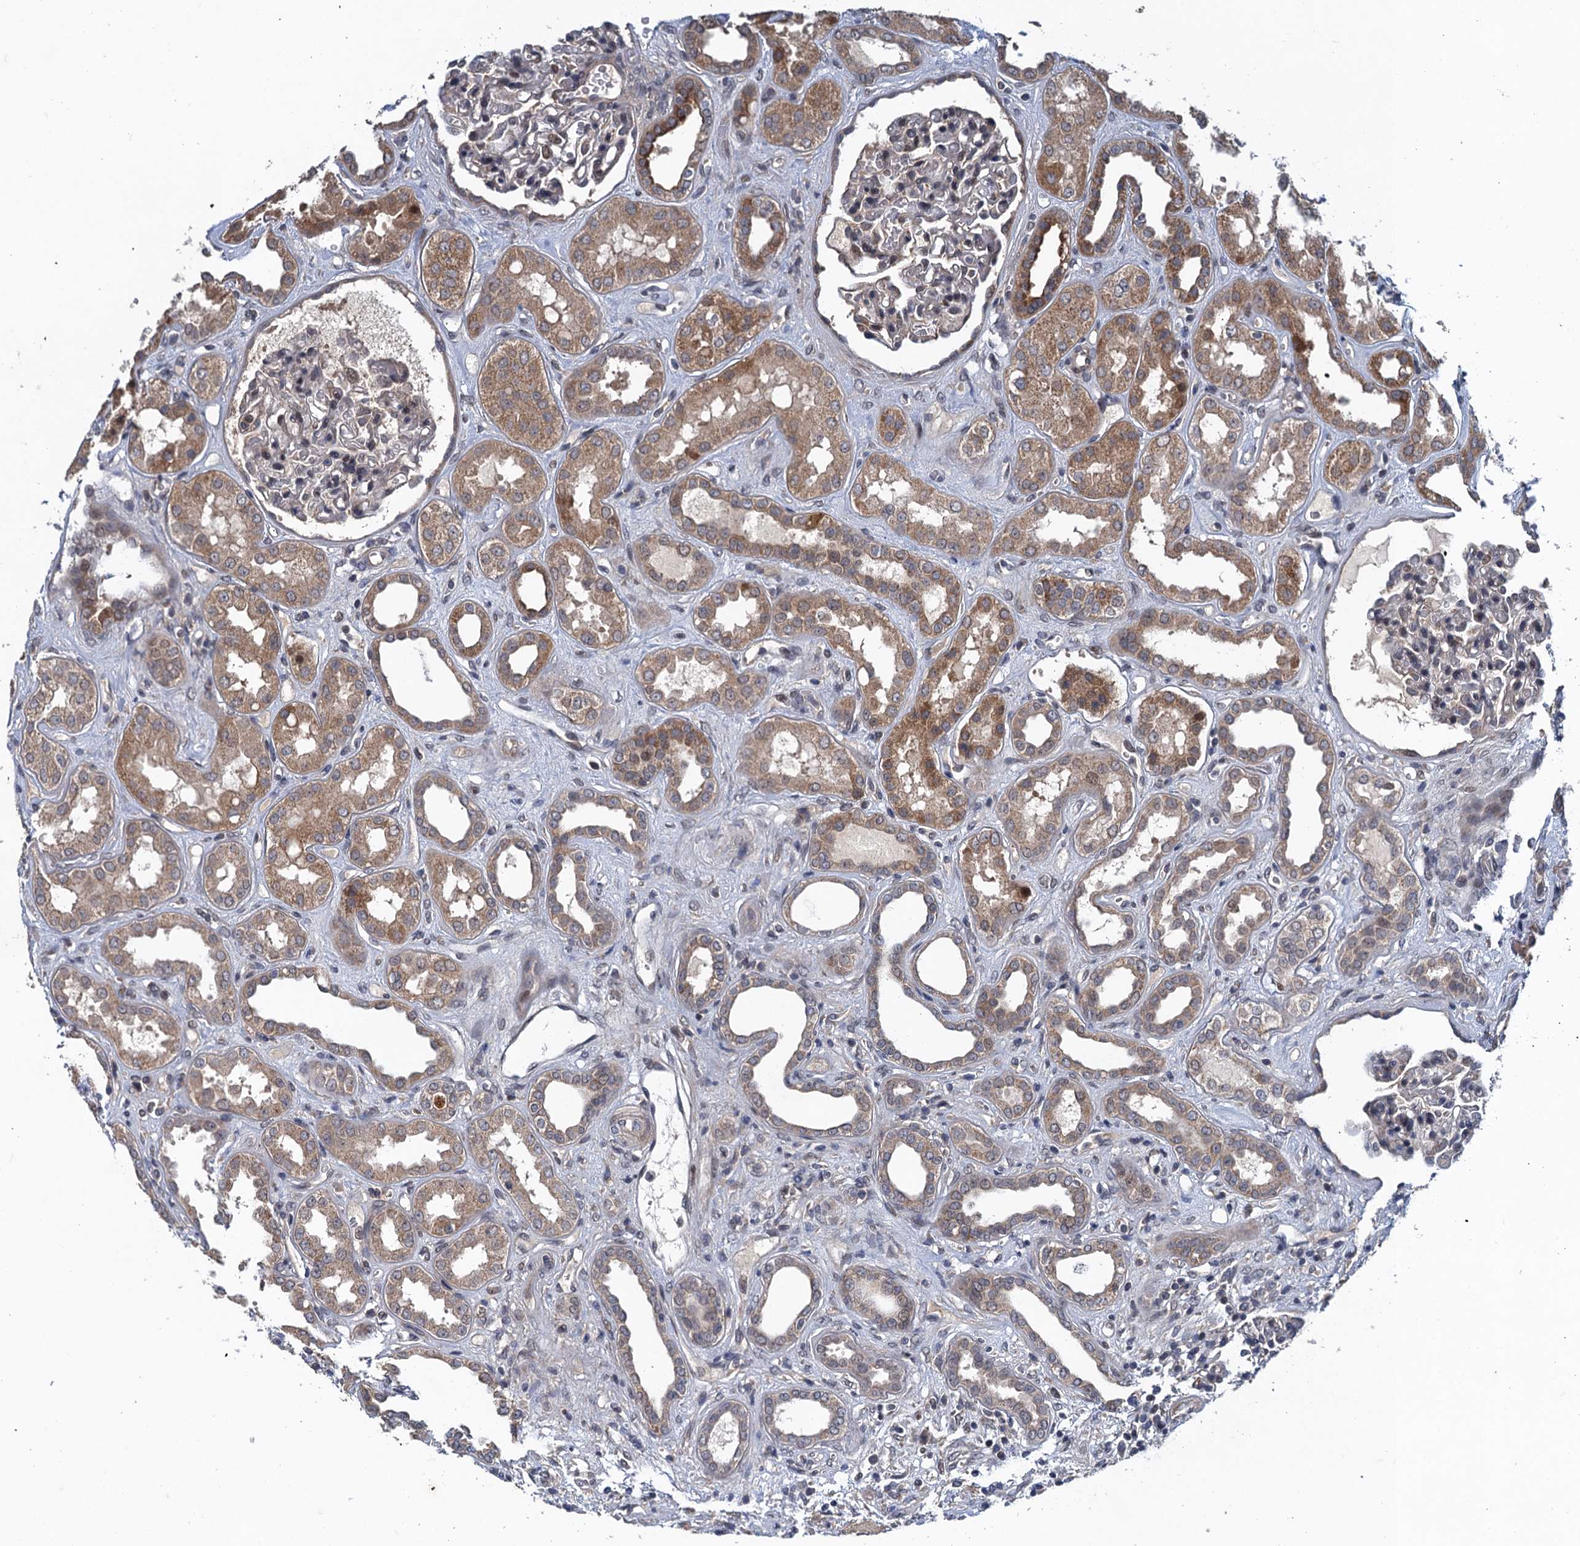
{"staining": {"intensity": "negative", "quantity": "none", "location": "none"}, "tissue": "kidney", "cell_type": "Cells in glomeruli", "image_type": "normal", "snomed": [{"axis": "morphology", "description": "Normal tissue, NOS"}, {"axis": "topography", "description": "Kidney"}], "caption": "Immunohistochemistry image of benign human kidney stained for a protein (brown), which reveals no positivity in cells in glomeruli.", "gene": "MDM1", "patient": {"sex": "male", "age": 59}}